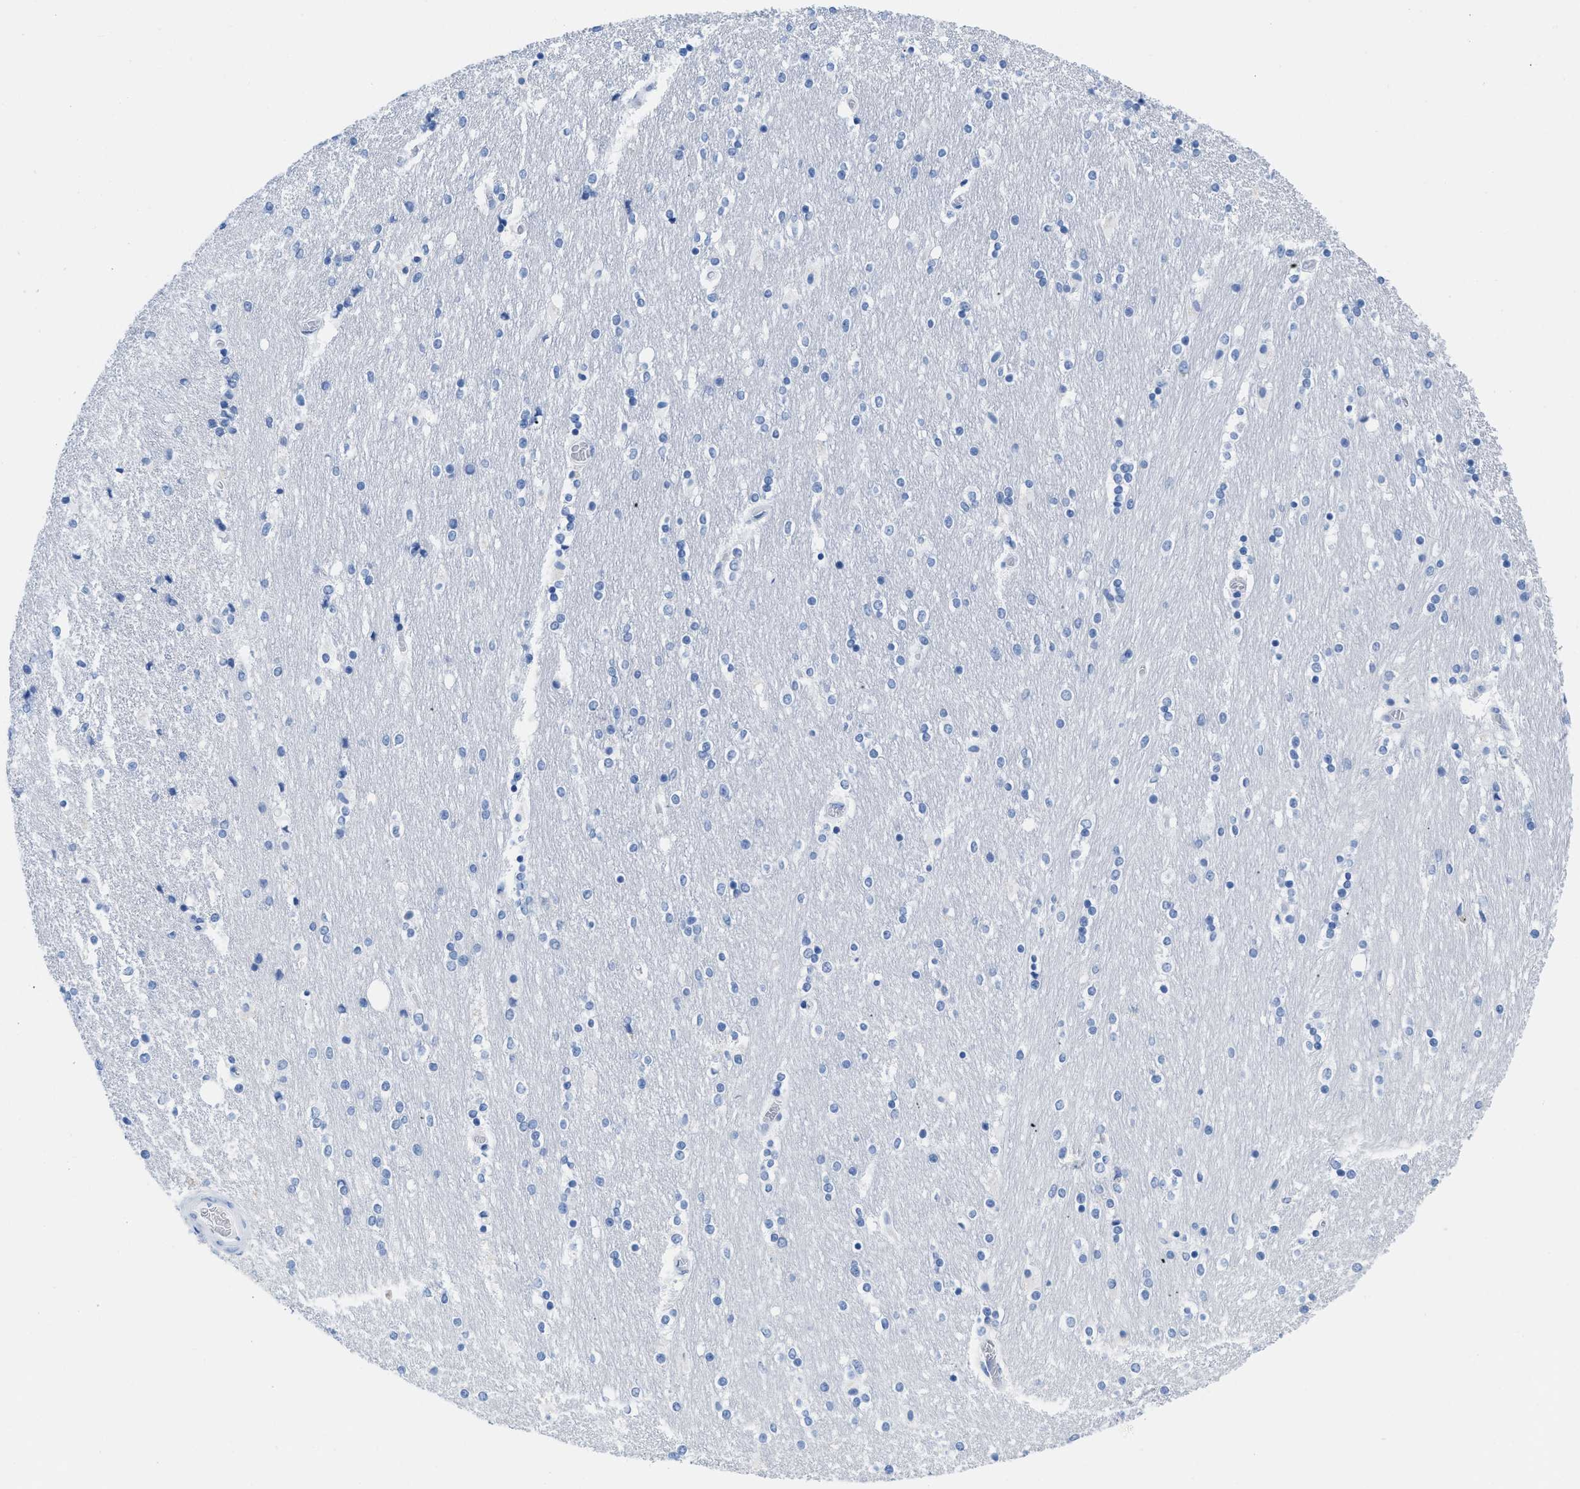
{"staining": {"intensity": "negative", "quantity": "none", "location": "none"}, "tissue": "caudate", "cell_type": "Glial cells", "image_type": "normal", "snomed": [{"axis": "morphology", "description": "Normal tissue, NOS"}, {"axis": "topography", "description": "Lateral ventricle wall"}], "caption": "IHC of unremarkable caudate reveals no positivity in glial cells.", "gene": "CR1", "patient": {"sex": "female", "age": 54}}